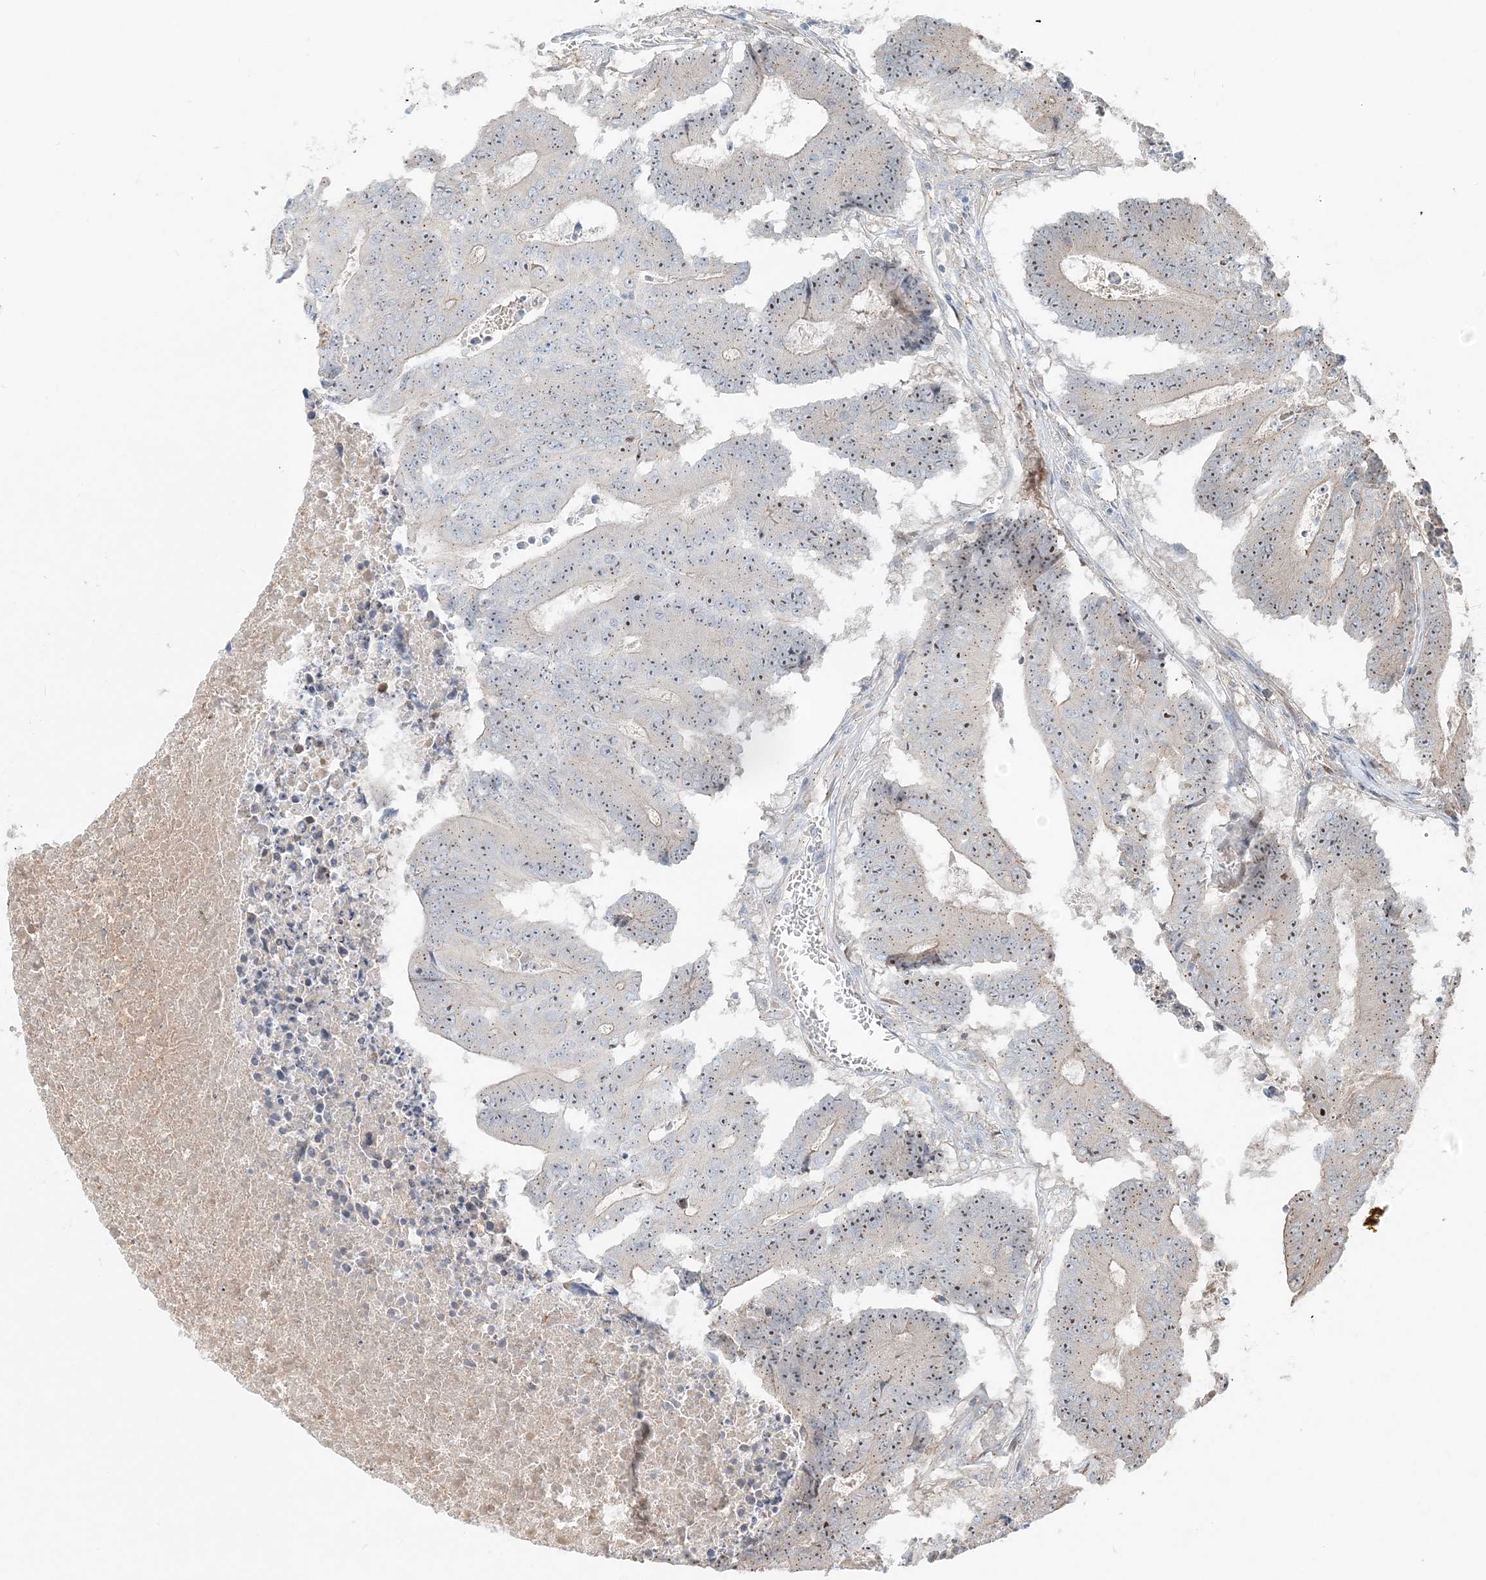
{"staining": {"intensity": "weak", "quantity": ">75%", "location": "nuclear"}, "tissue": "colorectal cancer", "cell_type": "Tumor cells", "image_type": "cancer", "snomed": [{"axis": "morphology", "description": "Adenocarcinoma, NOS"}, {"axis": "topography", "description": "Colon"}], "caption": "Human colorectal cancer stained with a brown dye reveals weak nuclear positive staining in about >75% of tumor cells.", "gene": "CXXC5", "patient": {"sex": "male", "age": 87}}